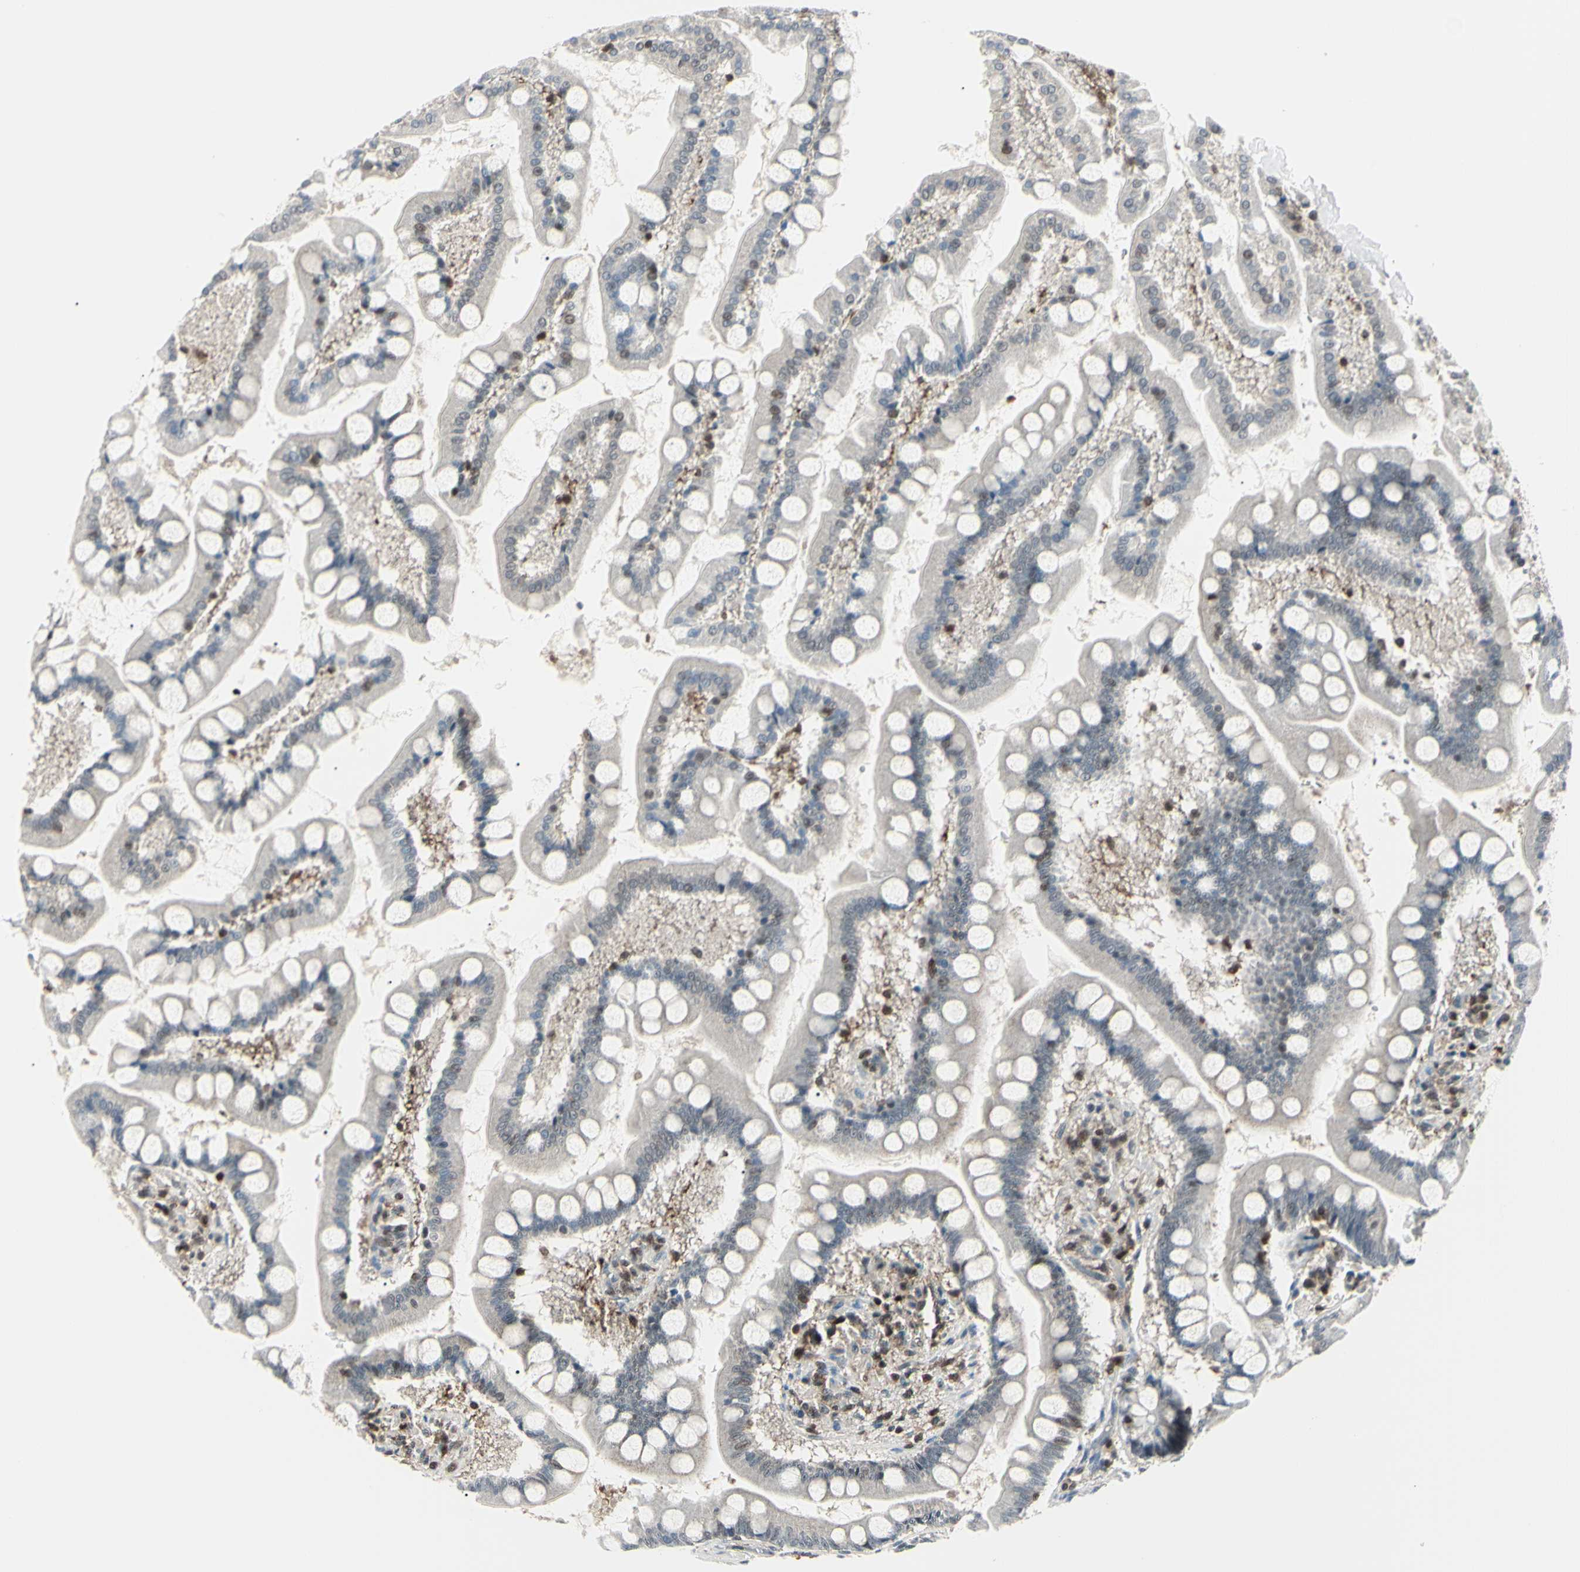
{"staining": {"intensity": "weak", "quantity": "25%-75%", "location": "cytoplasmic/membranous"}, "tissue": "small intestine", "cell_type": "Glandular cells", "image_type": "normal", "snomed": [{"axis": "morphology", "description": "Normal tissue, NOS"}, {"axis": "topography", "description": "Small intestine"}], "caption": "DAB (3,3'-diaminobenzidine) immunohistochemical staining of benign human small intestine exhibits weak cytoplasmic/membranous protein positivity in approximately 25%-75% of glandular cells. (DAB (3,3'-diaminobenzidine) IHC with brightfield microscopy, high magnification).", "gene": "PGK1", "patient": {"sex": "male", "age": 41}}